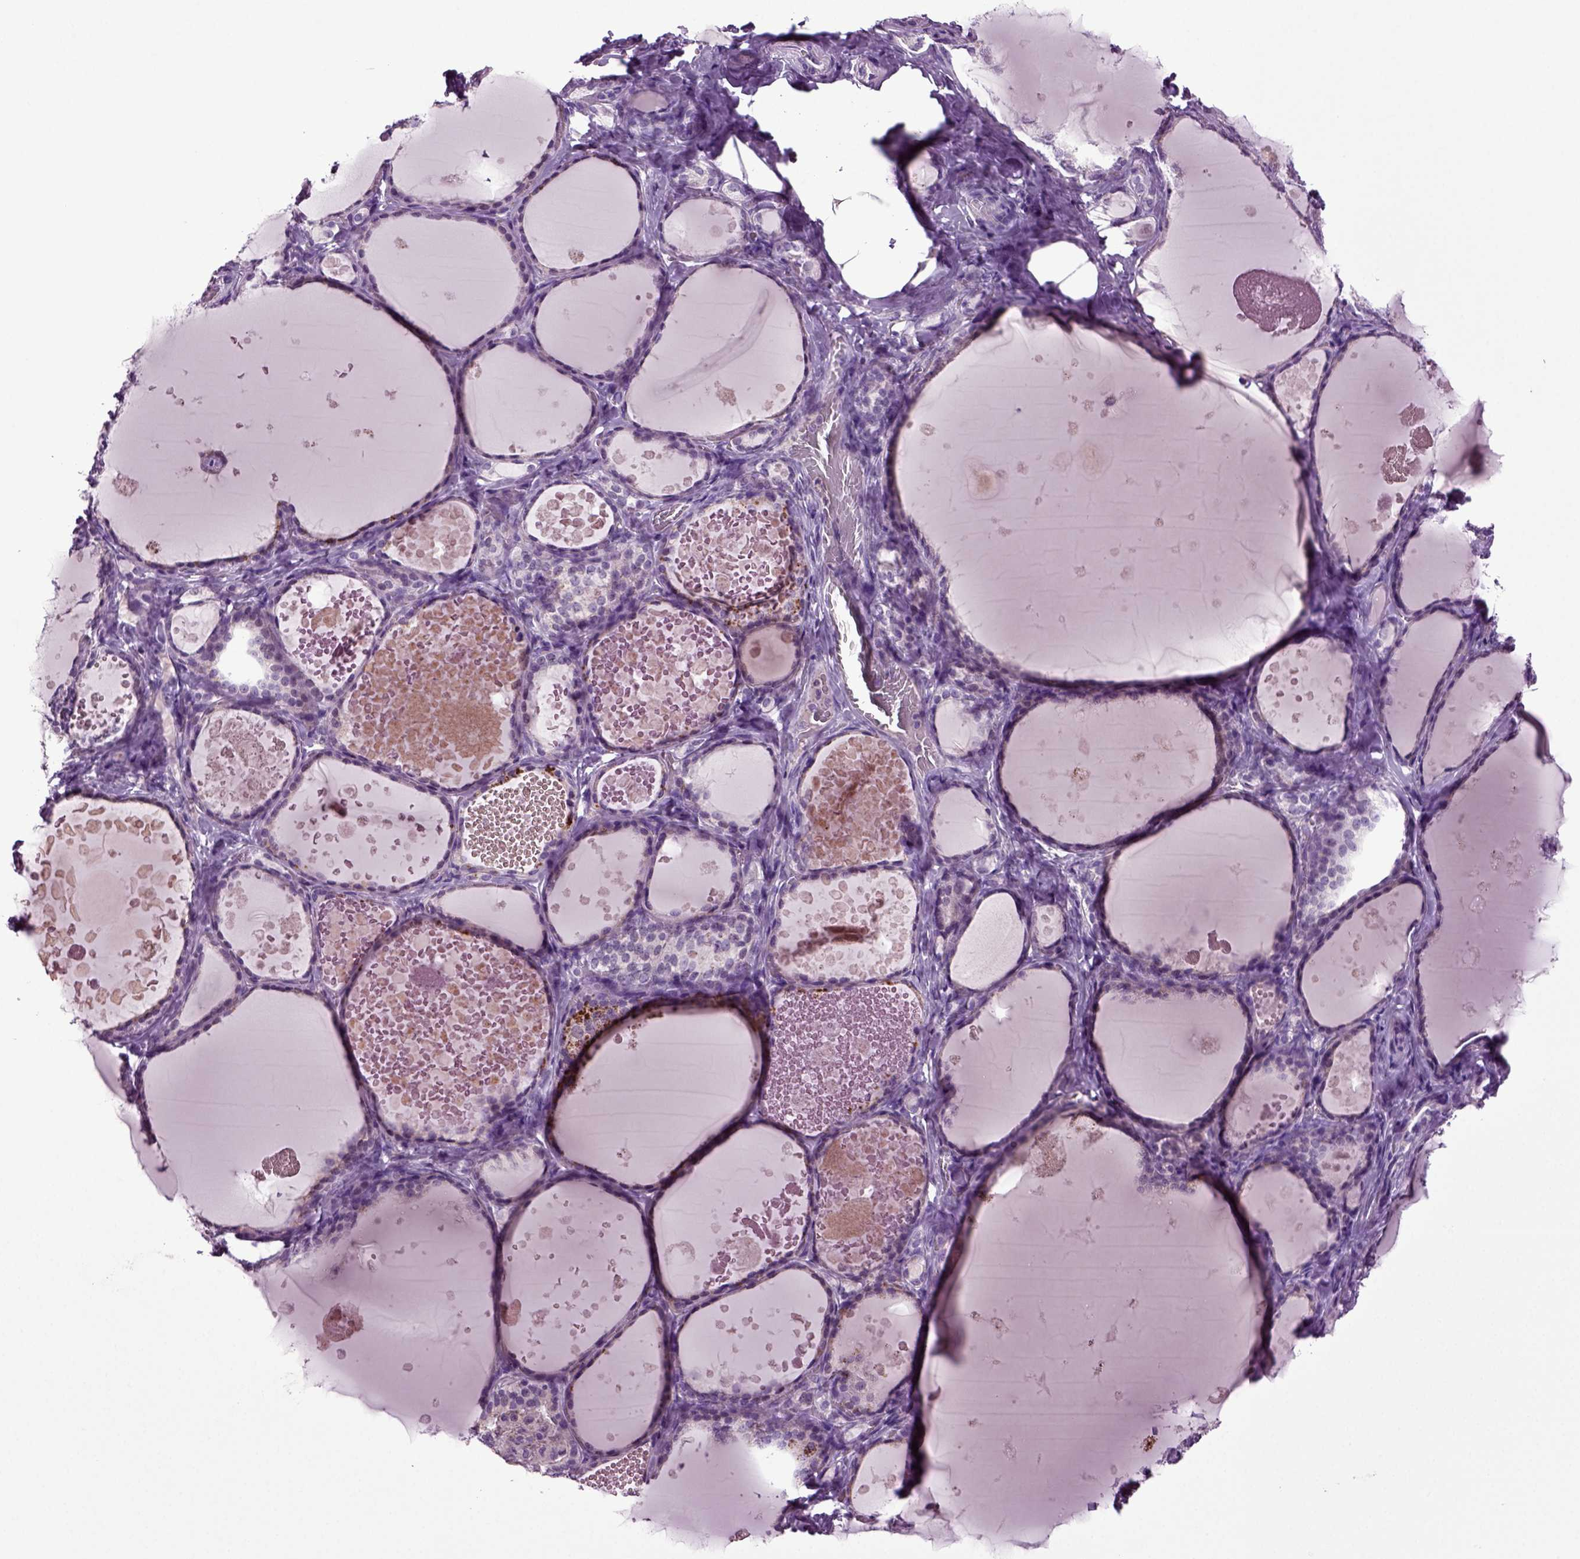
{"staining": {"intensity": "negative", "quantity": "none", "location": "none"}, "tissue": "thyroid gland", "cell_type": "Glandular cells", "image_type": "normal", "snomed": [{"axis": "morphology", "description": "Normal tissue, NOS"}, {"axis": "topography", "description": "Thyroid gland"}], "caption": "IHC photomicrograph of unremarkable human thyroid gland stained for a protein (brown), which displays no positivity in glandular cells.", "gene": "FGF11", "patient": {"sex": "female", "age": 56}}